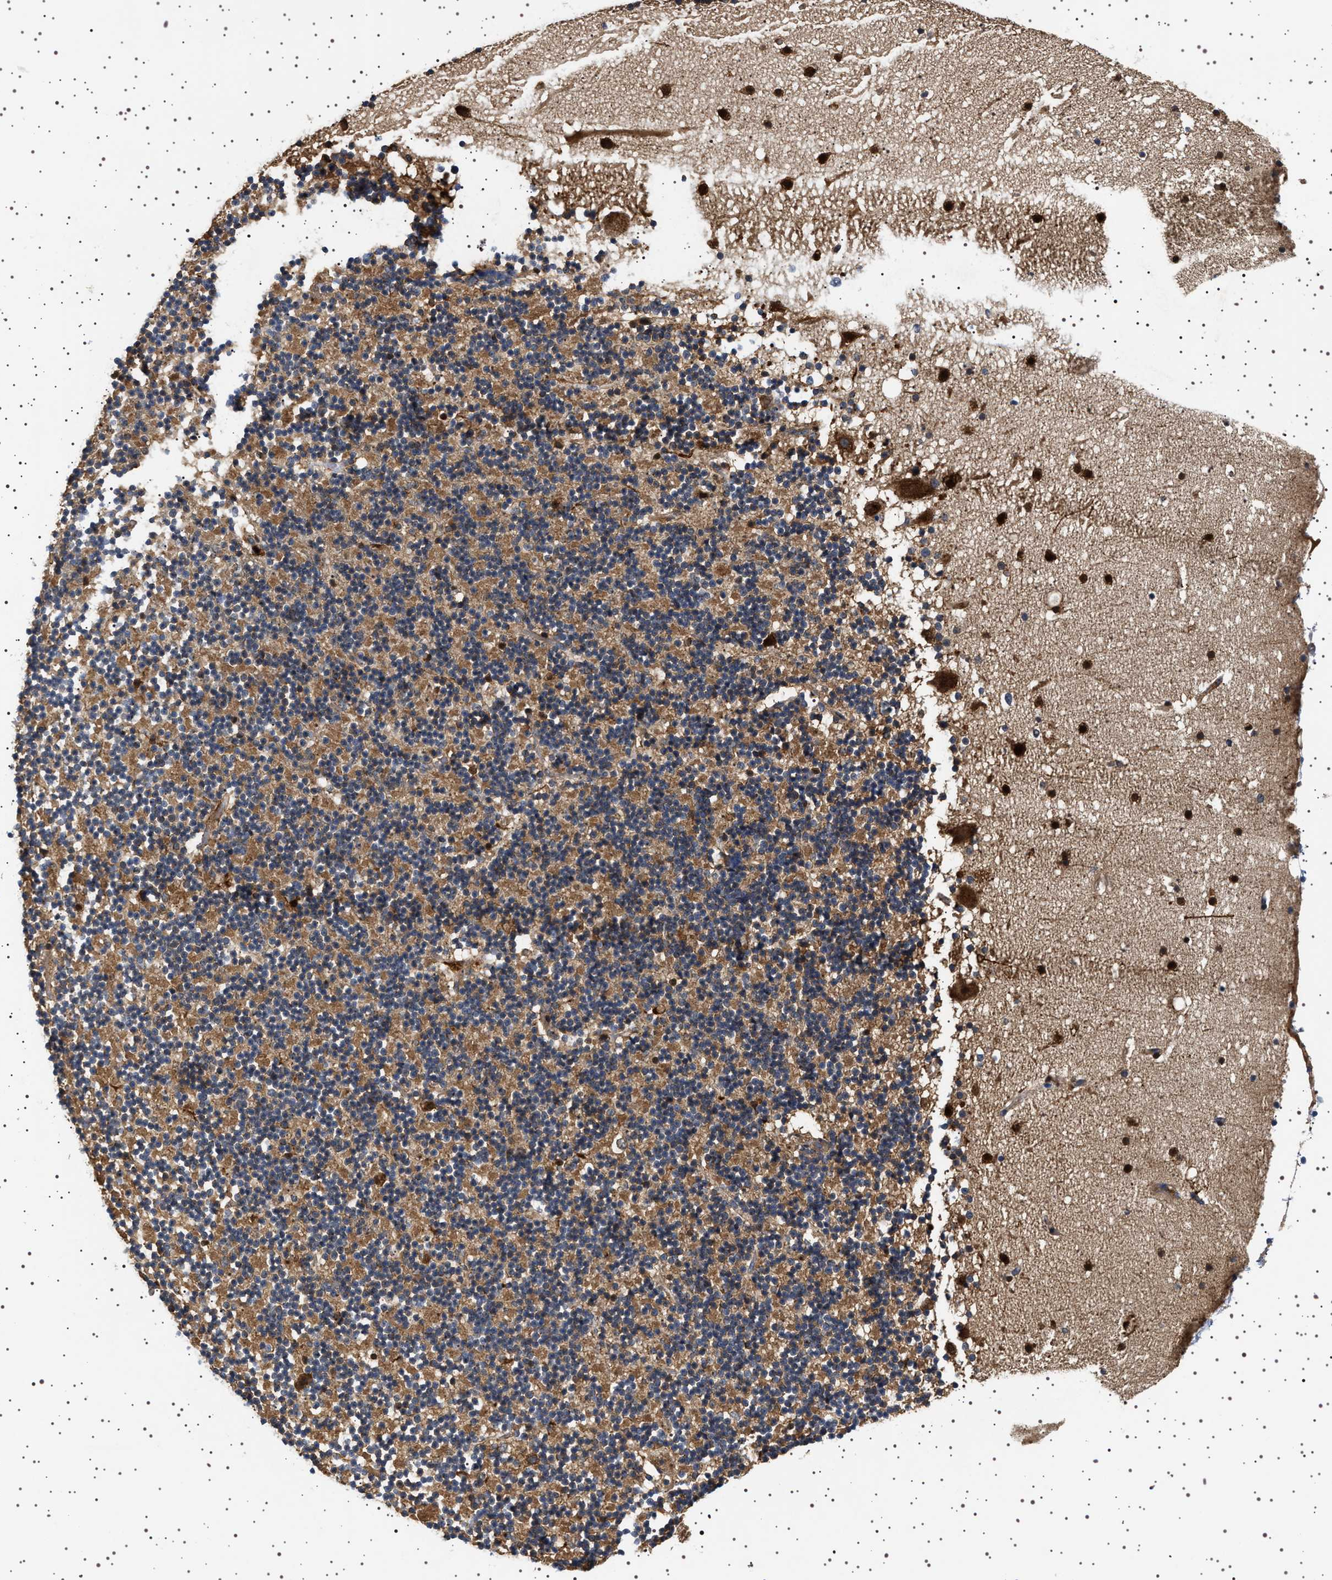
{"staining": {"intensity": "moderate", "quantity": ">75%", "location": "cytoplasmic/membranous"}, "tissue": "cerebellum", "cell_type": "Cells in granular layer", "image_type": "normal", "snomed": [{"axis": "morphology", "description": "Normal tissue, NOS"}, {"axis": "topography", "description": "Cerebellum"}], "caption": "Immunohistochemical staining of normal cerebellum displays moderate cytoplasmic/membranous protein staining in about >75% of cells in granular layer. (Brightfield microscopy of DAB IHC at high magnification).", "gene": "GUCY1B1", "patient": {"sex": "male", "age": 57}}